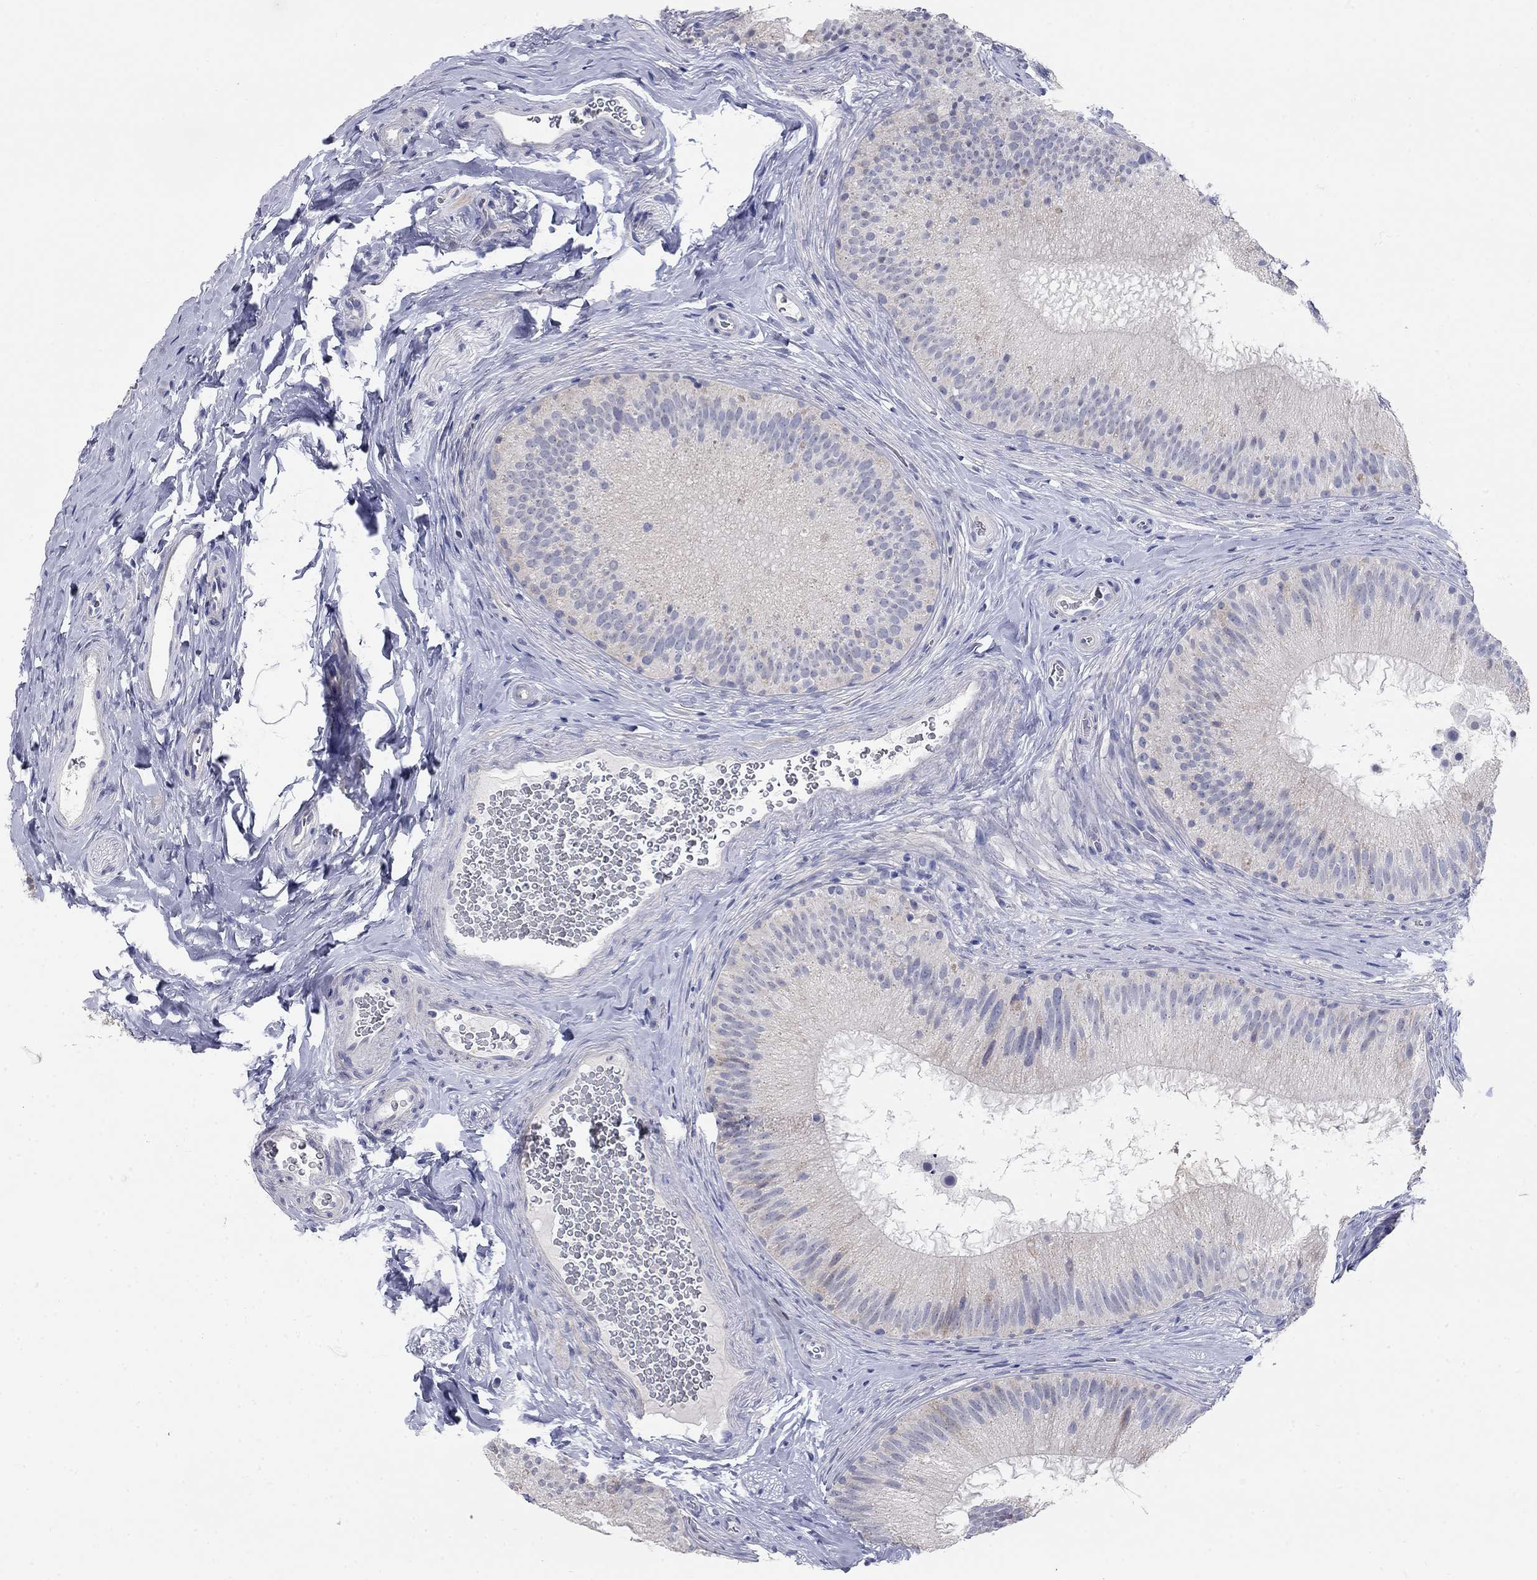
{"staining": {"intensity": "negative", "quantity": "none", "location": "none"}, "tissue": "epididymis", "cell_type": "Glandular cells", "image_type": "normal", "snomed": [{"axis": "morphology", "description": "Normal tissue, NOS"}, {"axis": "topography", "description": "Epididymis"}], "caption": "Glandular cells show no significant protein positivity in unremarkable epididymis.", "gene": "WASF3", "patient": {"sex": "male", "age": 32}}